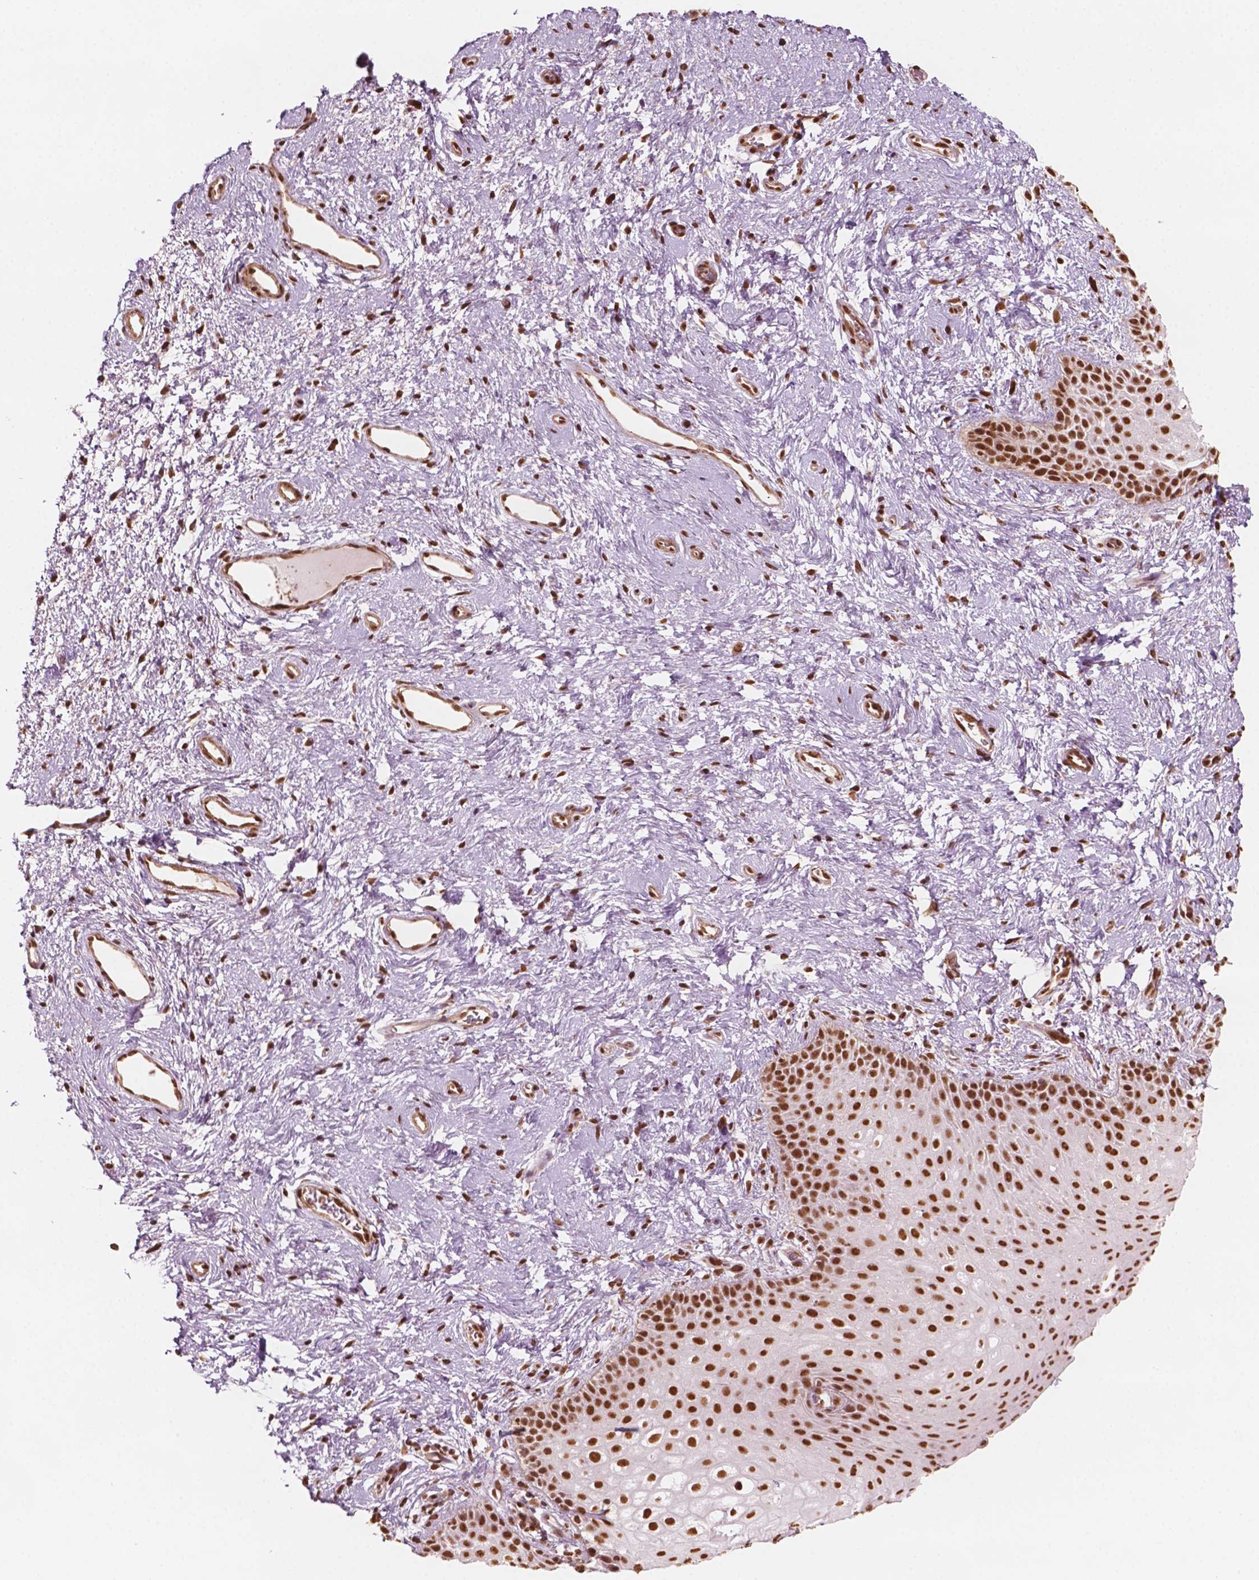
{"staining": {"intensity": "strong", "quantity": ">75%", "location": "nuclear"}, "tissue": "skin", "cell_type": "Epidermal cells", "image_type": "normal", "snomed": [{"axis": "morphology", "description": "Normal tissue, NOS"}, {"axis": "topography", "description": "Anal"}], "caption": "High-power microscopy captured an immunohistochemistry histopathology image of normal skin, revealing strong nuclear staining in about >75% of epidermal cells.", "gene": "GTF3C5", "patient": {"sex": "female", "age": 46}}